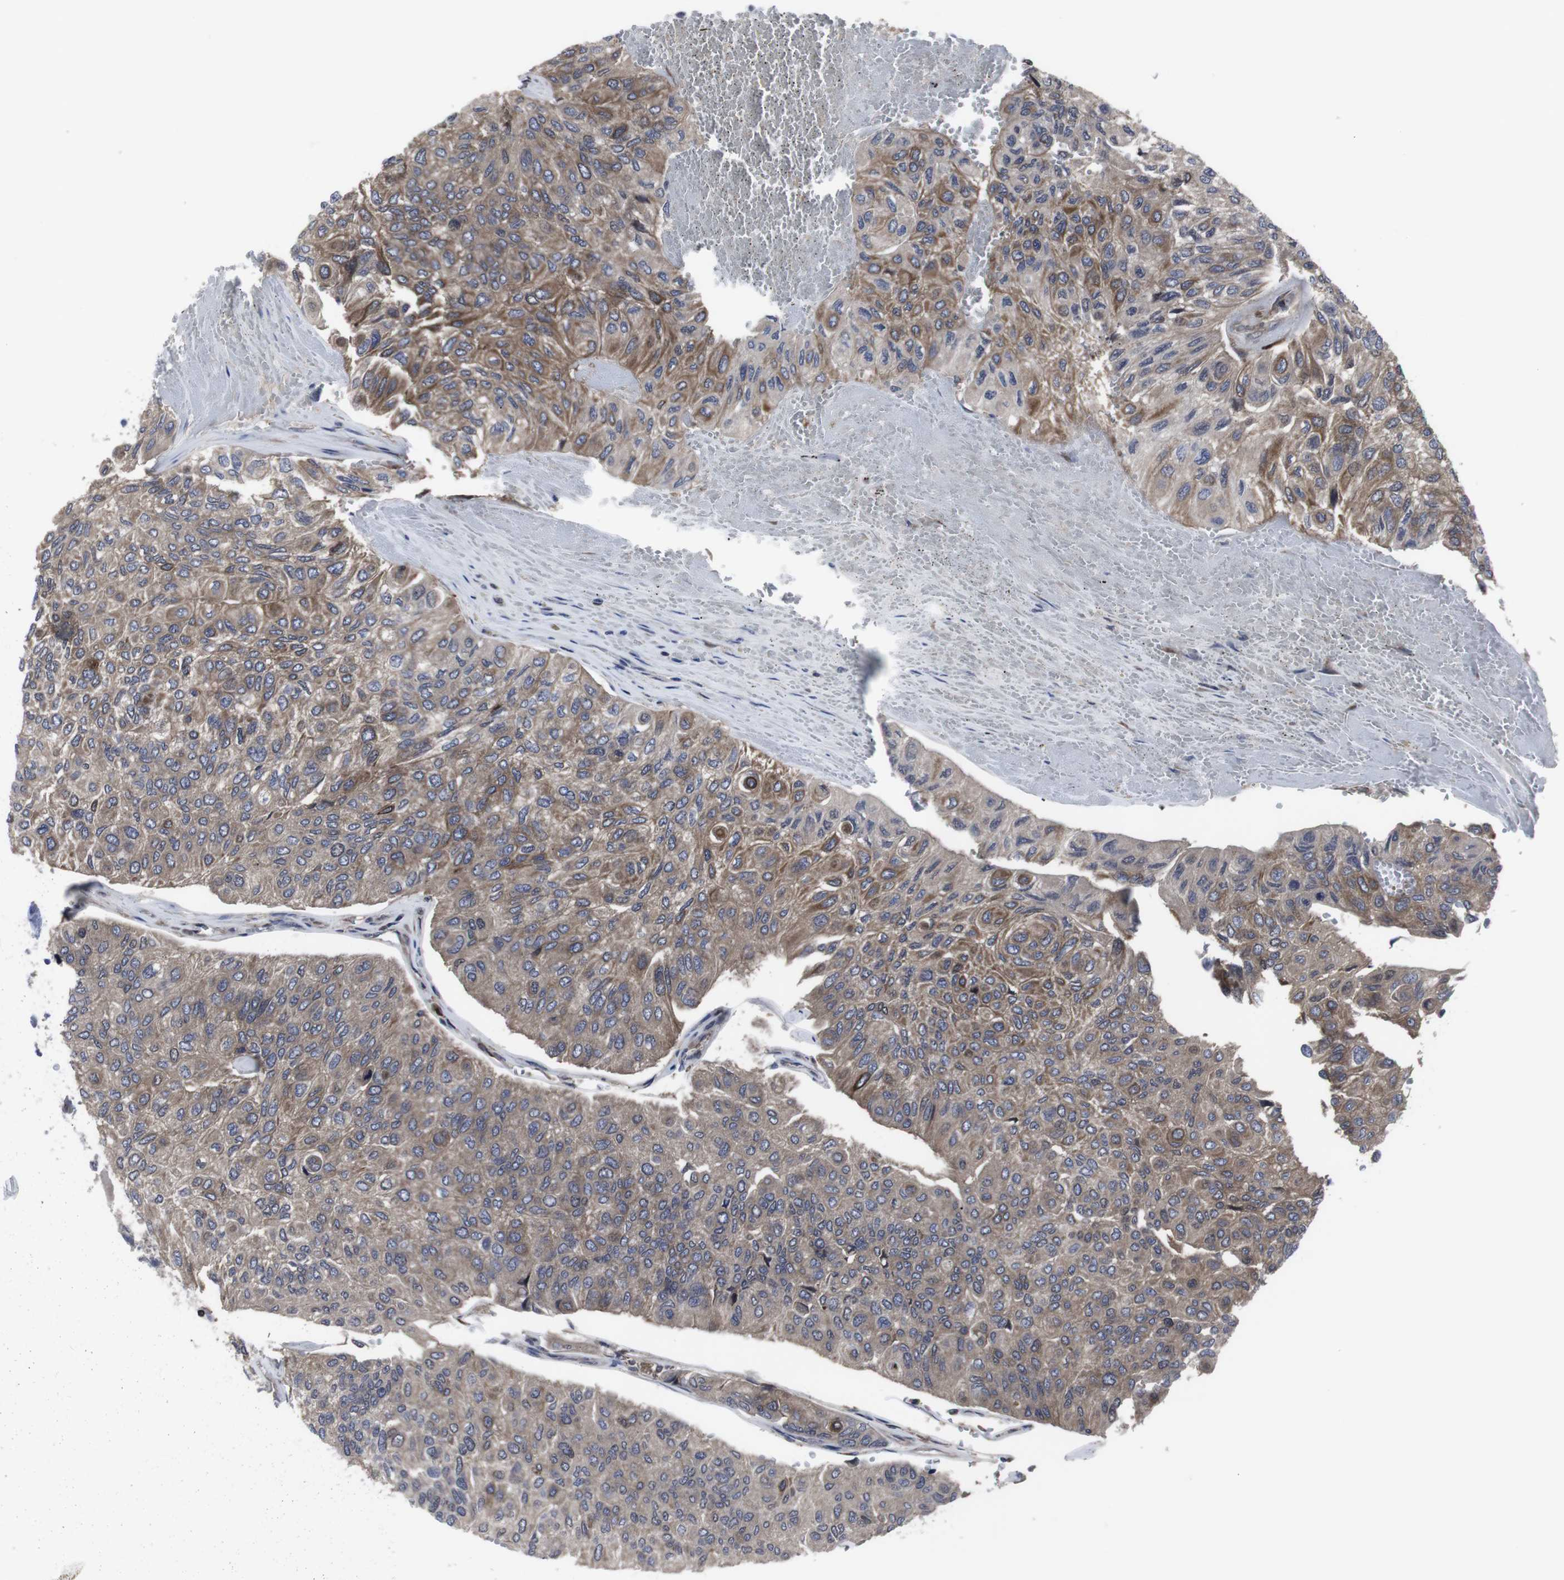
{"staining": {"intensity": "moderate", "quantity": ">75%", "location": "cytoplasmic/membranous"}, "tissue": "urothelial cancer", "cell_type": "Tumor cells", "image_type": "cancer", "snomed": [{"axis": "morphology", "description": "Urothelial carcinoma, High grade"}, {"axis": "topography", "description": "Urinary bladder"}], "caption": "Immunohistochemistry (DAB) staining of urothelial carcinoma (high-grade) demonstrates moderate cytoplasmic/membranous protein expression in approximately >75% of tumor cells.", "gene": "HPRT1", "patient": {"sex": "male", "age": 66}}